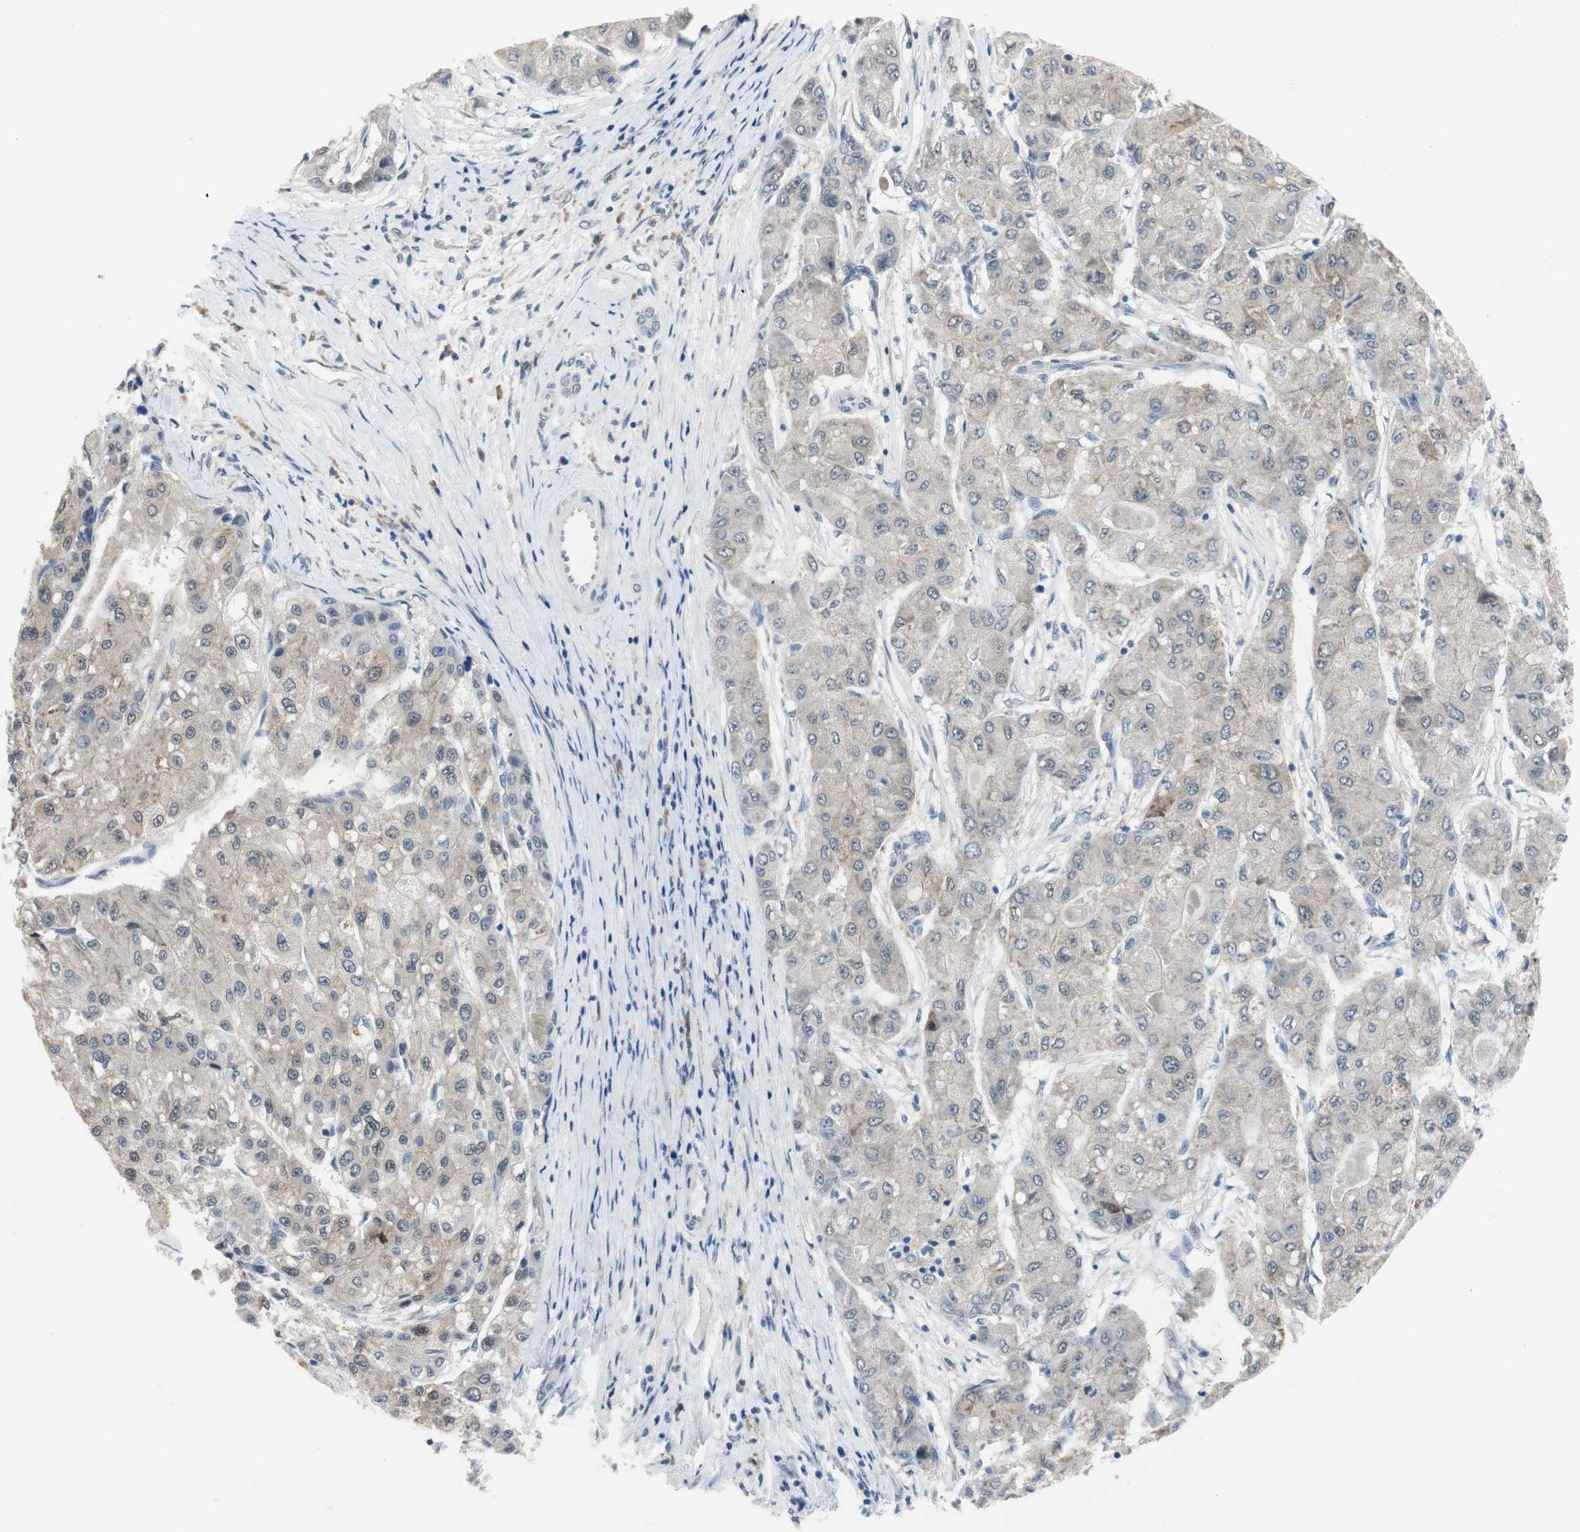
{"staining": {"intensity": "weak", "quantity": "25%-75%", "location": "cytoplasmic/membranous"}, "tissue": "liver cancer", "cell_type": "Tumor cells", "image_type": "cancer", "snomed": [{"axis": "morphology", "description": "Carcinoma, Hepatocellular, NOS"}, {"axis": "topography", "description": "Liver"}], "caption": "Approximately 25%-75% of tumor cells in human hepatocellular carcinoma (liver) demonstrate weak cytoplasmic/membranous protein positivity as visualized by brown immunohistochemical staining.", "gene": "GRHL1", "patient": {"sex": "male", "age": 80}}